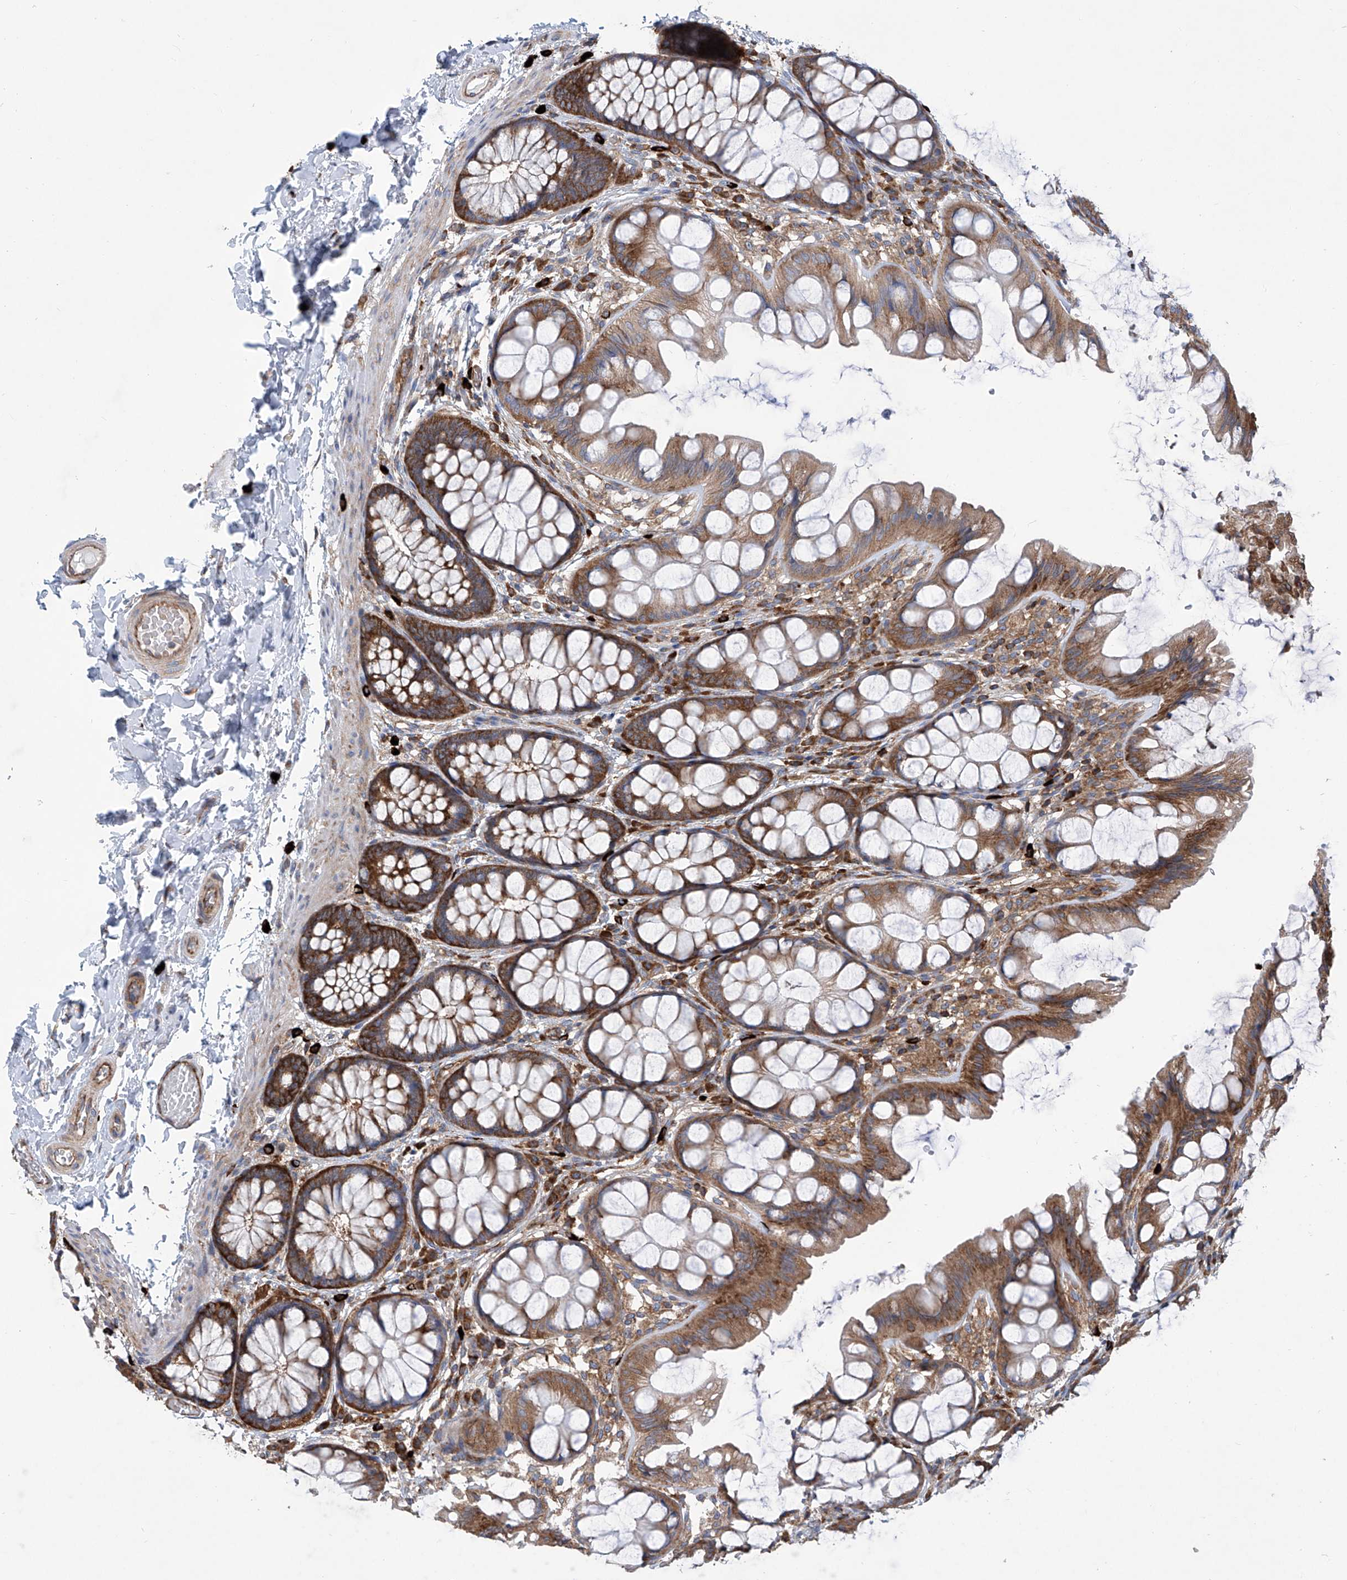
{"staining": {"intensity": "negative", "quantity": "none", "location": "none"}, "tissue": "colon", "cell_type": "Endothelial cells", "image_type": "normal", "snomed": [{"axis": "morphology", "description": "Normal tissue, NOS"}, {"axis": "topography", "description": "Colon"}], "caption": "This is an immunohistochemistry (IHC) micrograph of normal colon. There is no expression in endothelial cells.", "gene": "SENP2", "patient": {"sex": "male", "age": 47}}